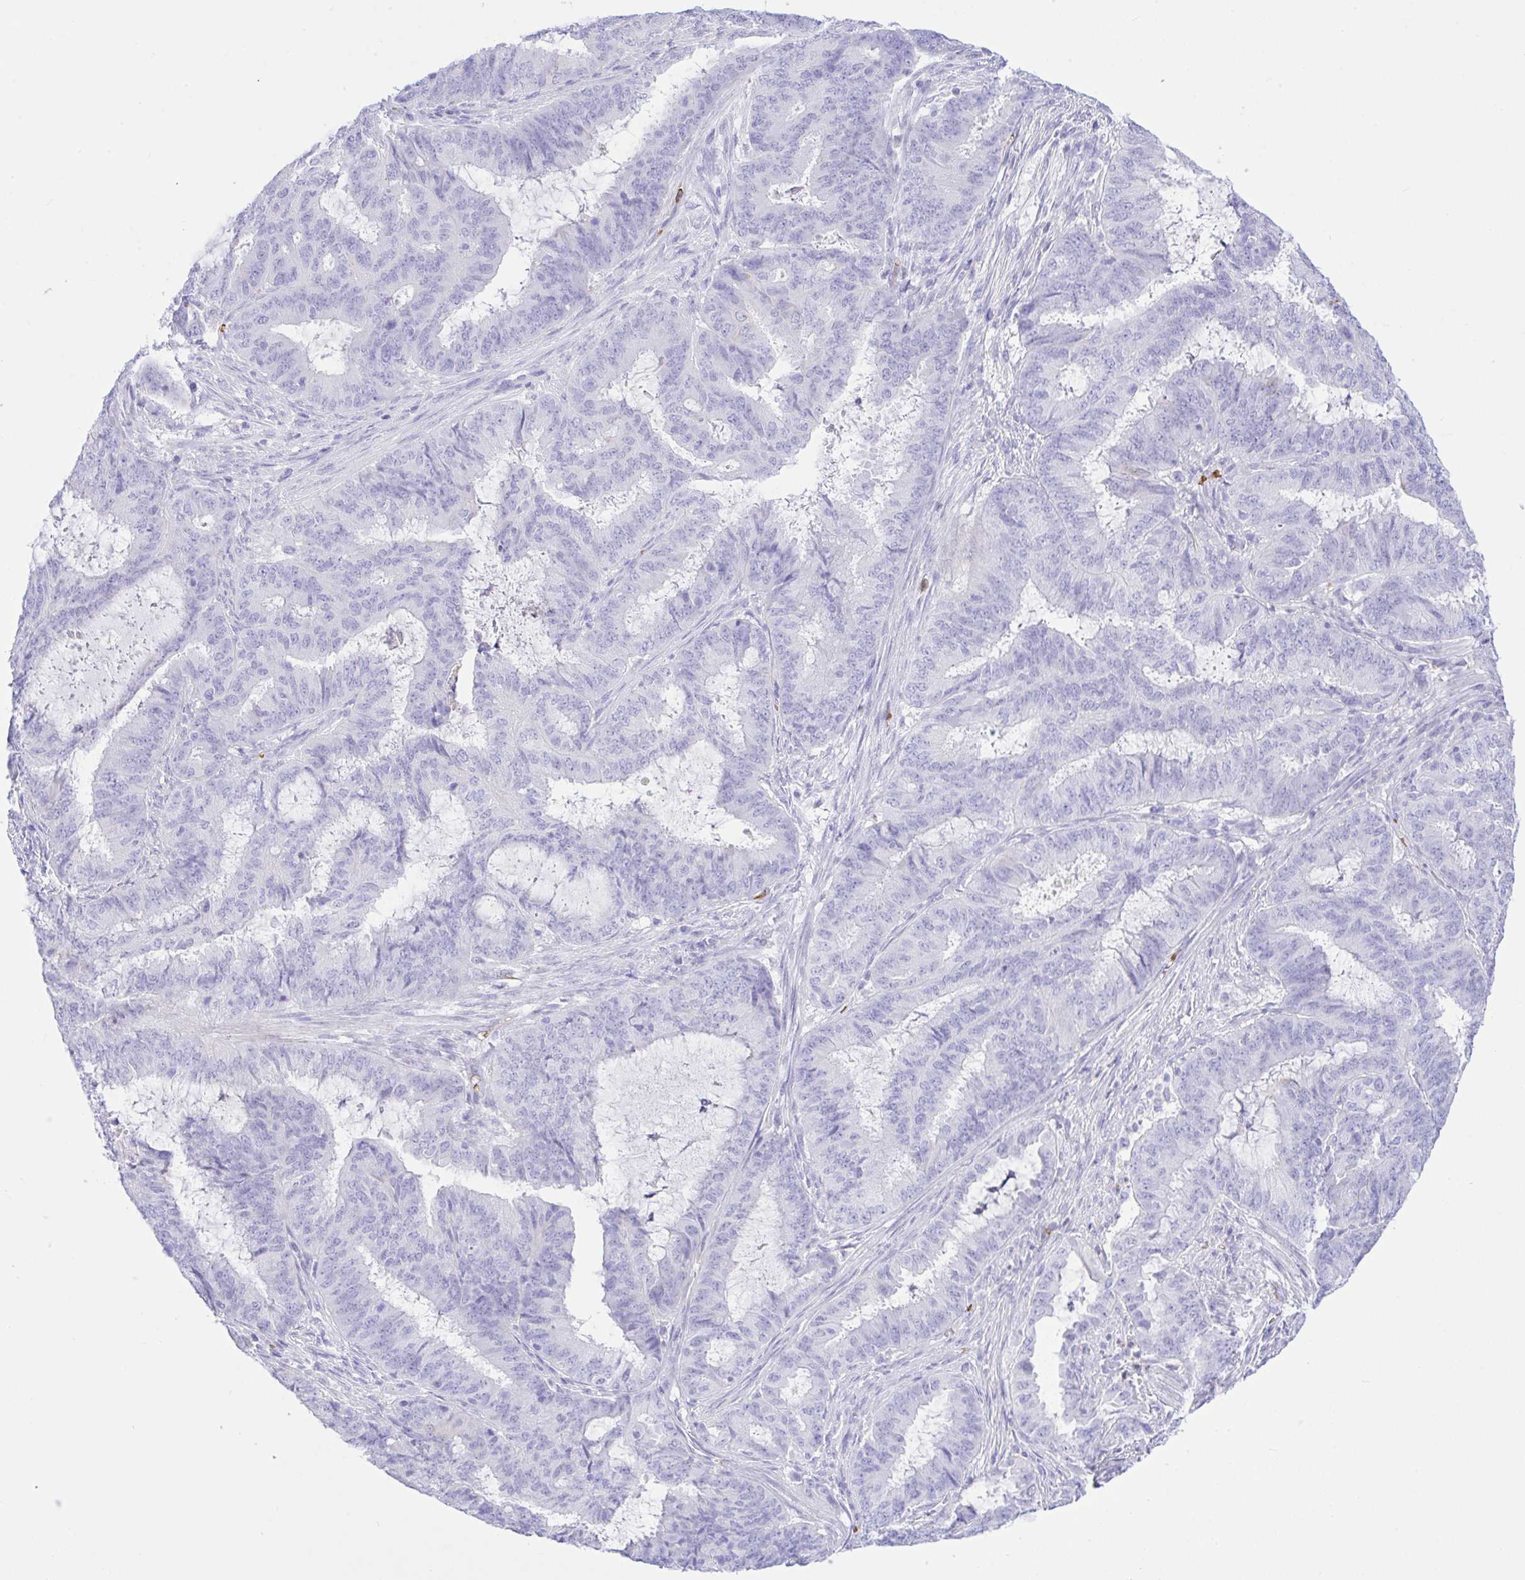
{"staining": {"intensity": "negative", "quantity": "none", "location": "none"}, "tissue": "endometrial cancer", "cell_type": "Tumor cells", "image_type": "cancer", "snomed": [{"axis": "morphology", "description": "Adenocarcinoma, NOS"}, {"axis": "topography", "description": "Endometrium"}], "caption": "IHC image of human endometrial cancer (adenocarcinoma) stained for a protein (brown), which shows no positivity in tumor cells.", "gene": "ZNF221", "patient": {"sex": "female", "age": 51}}